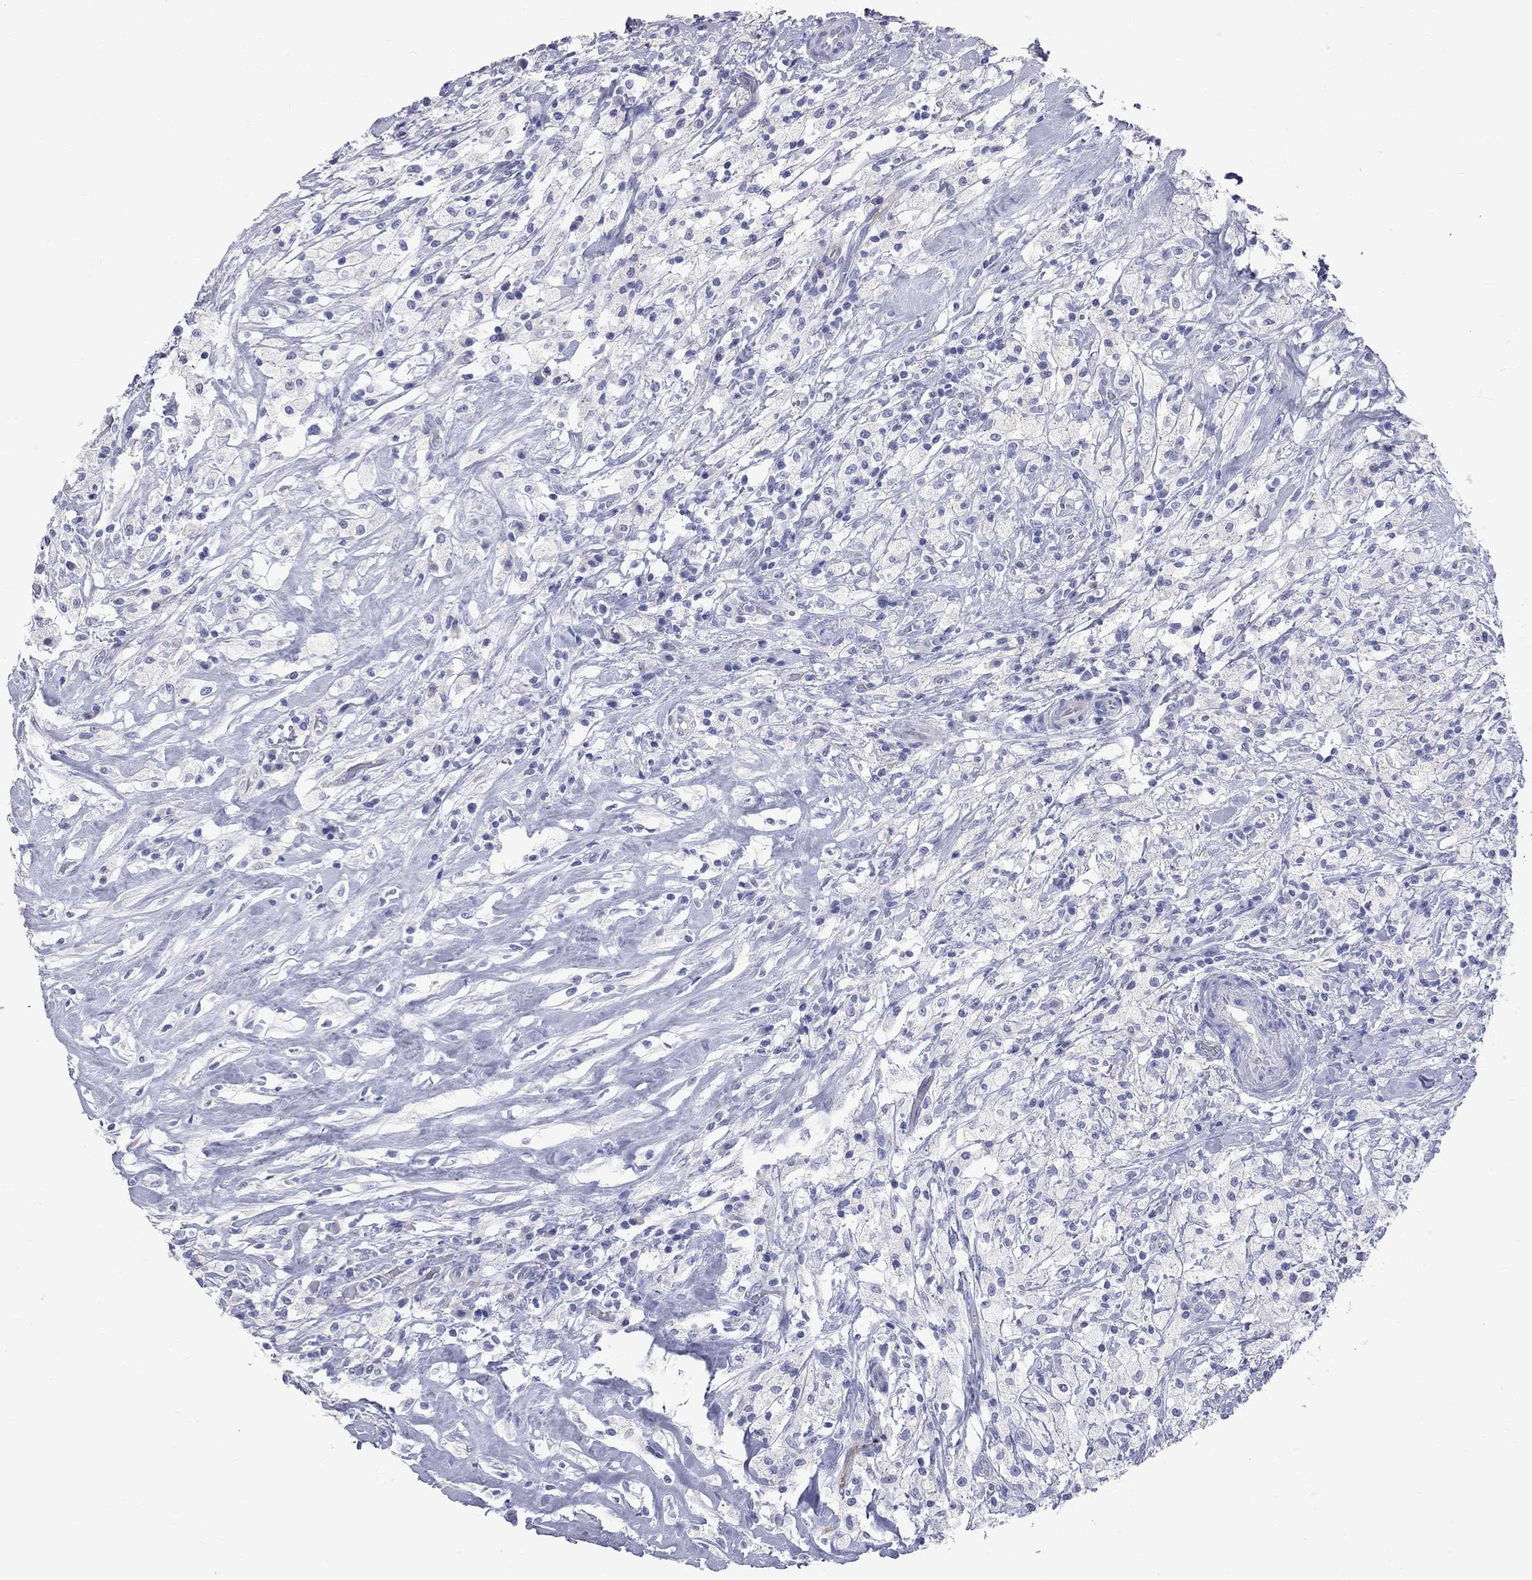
{"staining": {"intensity": "negative", "quantity": "none", "location": "none"}, "tissue": "testis cancer", "cell_type": "Tumor cells", "image_type": "cancer", "snomed": [{"axis": "morphology", "description": "Necrosis, NOS"}, {"axis": "morphology", "description": "Carcinoma, Embryonal, NOS"}, {"axis": "topography", "description": "Testis"}], "caption": "This is a photomicrograph of immunohistochemistry (IHC) staining of testis cancer, which shows no expression in tumor cells.", "gene": "KCND2", "patient": {"sex": "male", "age": 19}}